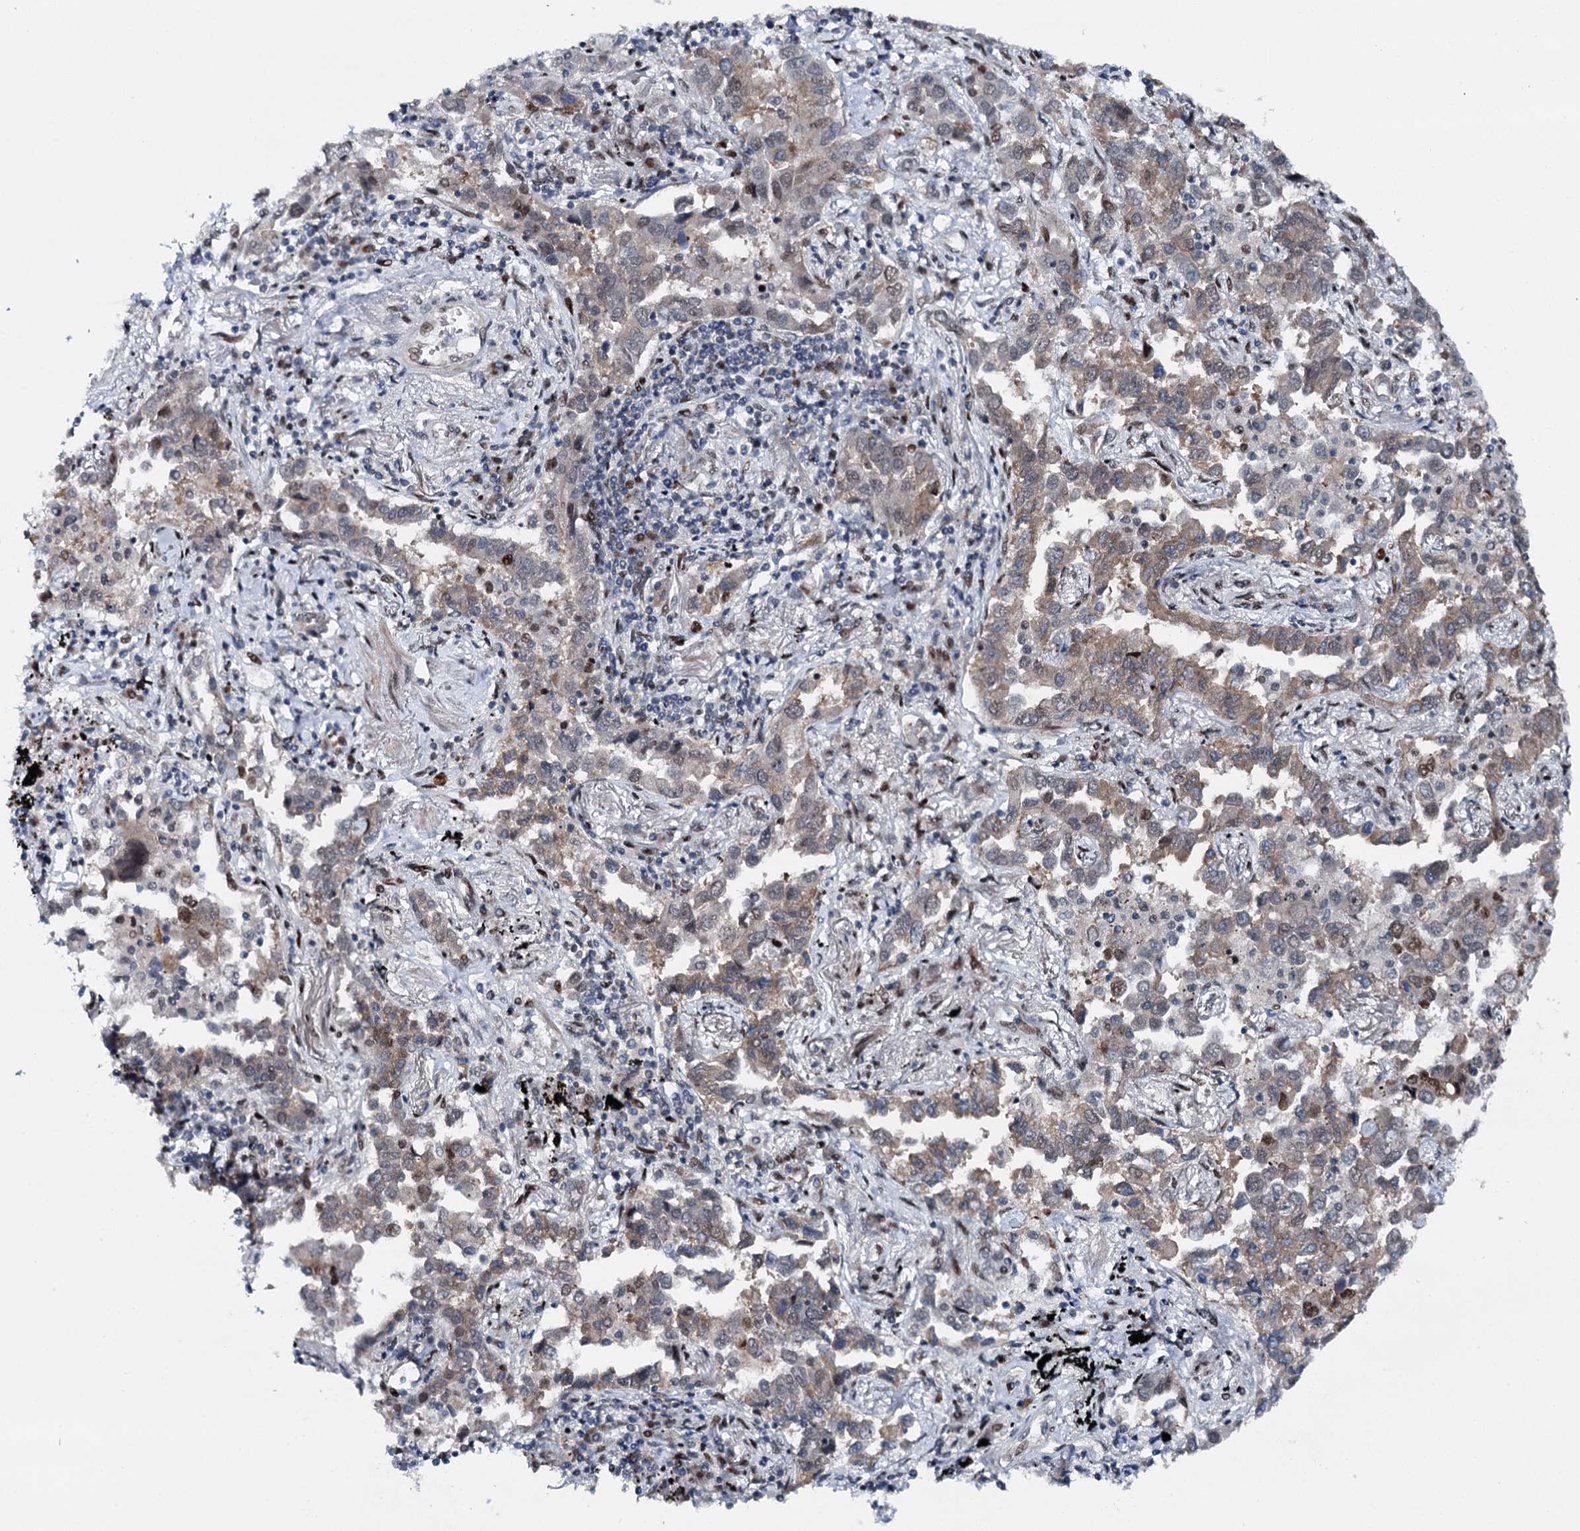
{"staining": {"intensity": "weak", "quantity": ">75%", "location": "cytoplasmic/membranous"}, "tissue": "lung cancer", "cell_type": "Tumor cells", "image_type": "cancer", "snomed": [{"axis": "morphology", "description": "Adenocarcinoma, NOS"}, {"axis": "topography", "description": "Lung"}], "caption": "Human lung cancer (adenocarcinoma) stained with a protein marker reveals weak staining in tumor cells.", "gene": "RUFY2", "patient": {"sex": "male", "age": 67}}